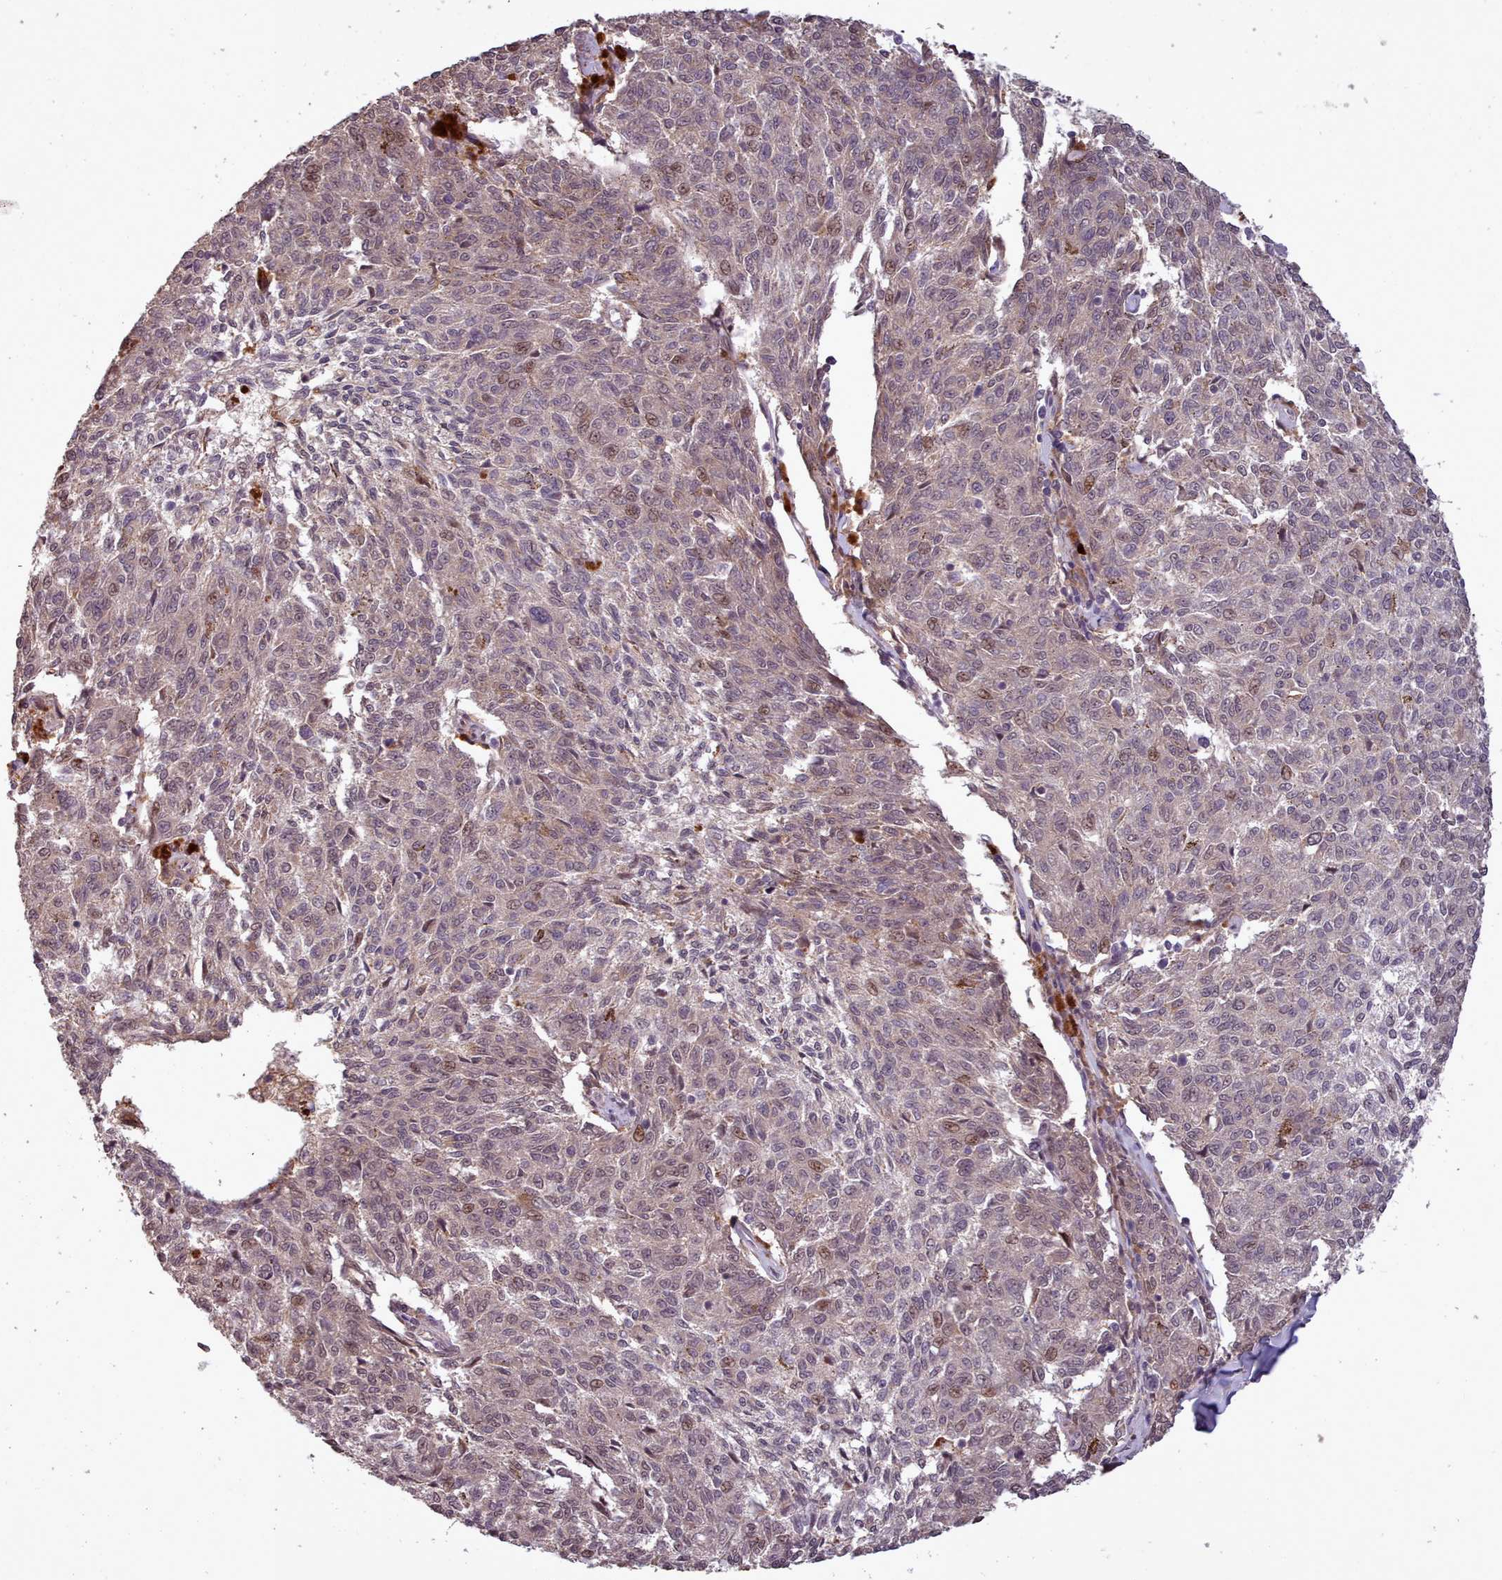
{"staining": {"intensity": "moderate", "quantity": "<25%", "location": "nuclear"}, "tissue": "melanoma", "cell_type": "Tumor cells", "image_type": "cancer", "snomed": [{"axis": "morphology", "description": "Malignant melanoma, NOS"}, {"axis": "topography", "description": "Skin"}], "caption": "There is low levels of moderate nuclear expression in tumor cells of malignant melanoma, as demonstrated by immunohistochemical staining (brown color).", "gene": "CDC6", "patient": {"sex": "female", "age": 72}}